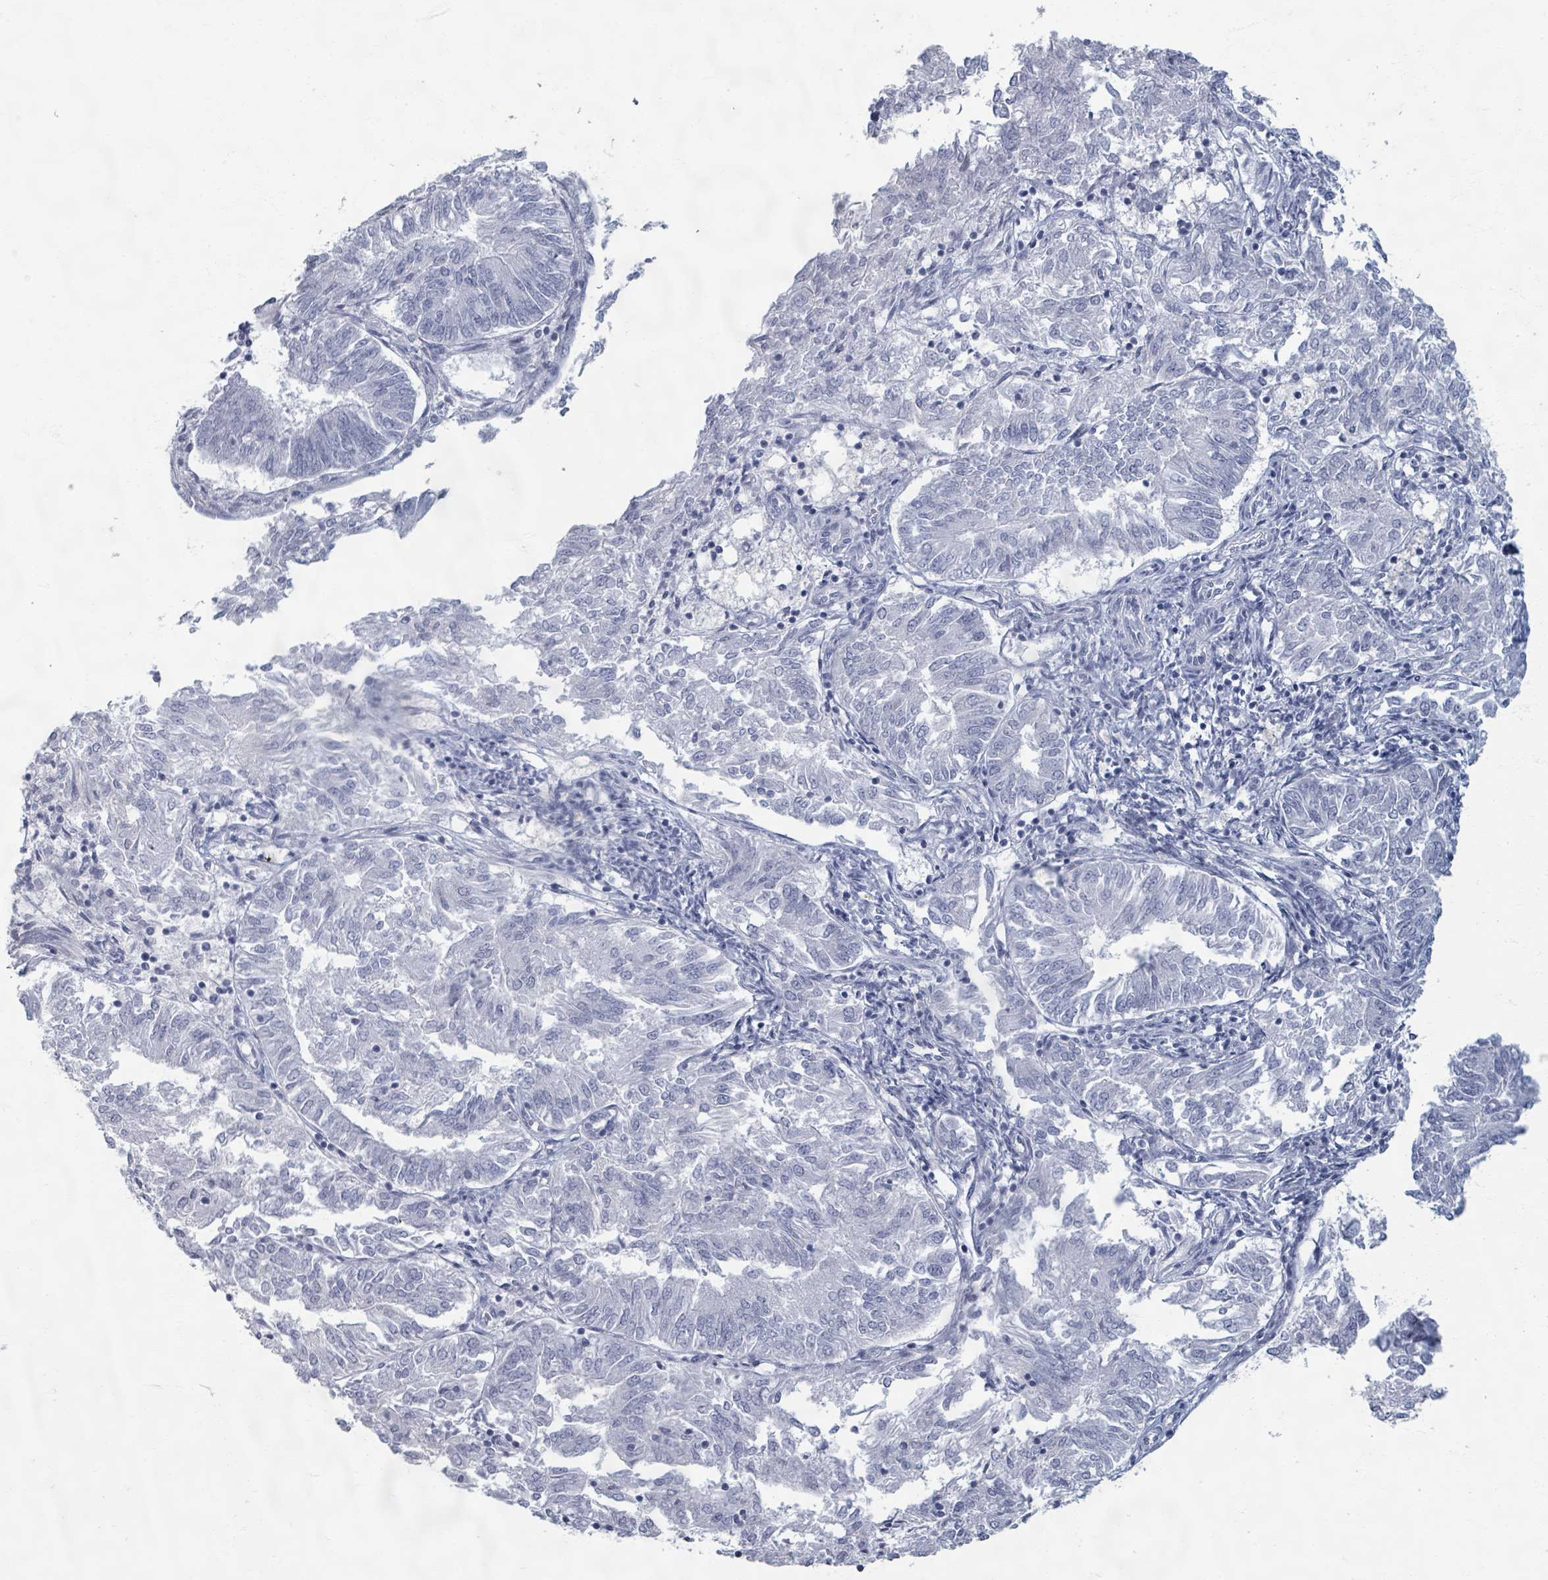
{"staining": {"intensity": "negative", "quantity": "none", "location": "none"}, "tissue": "endometrial cancer", "cell_type": "Tumor cells", "image_type": "cancer", "snomed": [{"axis": "morphology", "description": "Adenocarcinoma, NOS"}, {"axis": "topography", "description": "Endometrium"}], "caption": "There is no significant staining in tumor cells of endometrial adenocarcinoma. (DAB (3,3'-diaminobenzidine) immunohistochemistry (IHC), high magnification).", "gene": "TAS2R1", "patient": {"sex": "female", "age": 58}}